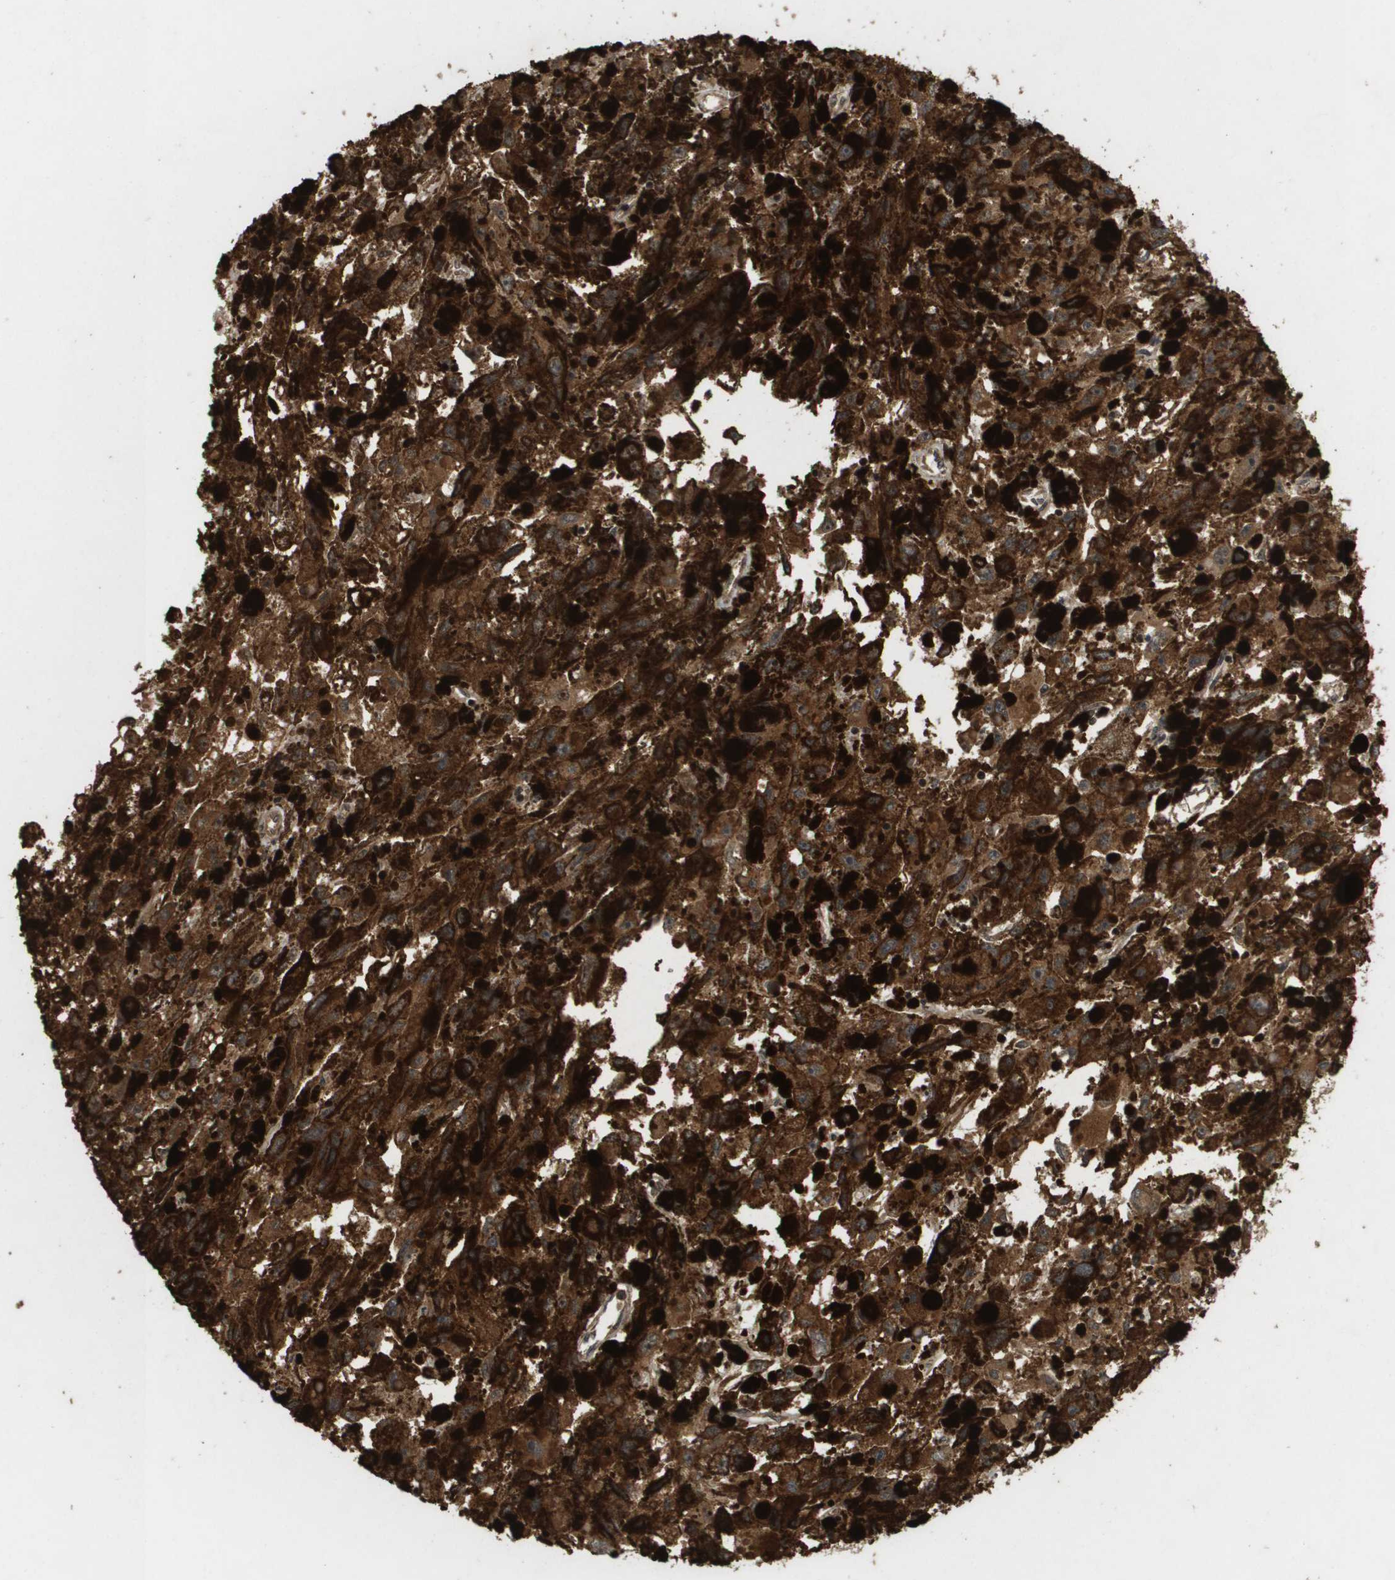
{"staining": {"intensity": "strong", "quantity": ">75%", "location": "cytoplasmic/membranous,nuclear"}, "tissue": "melanoma", "cell_type": "Tumor cells", "image_type": "cancer", "snomed": [{"axis": "morphology", "description": "Malignant melanoma, NOS"}, {"axis": "topography", "description": "Skin"}], "caption": "This photomicrograph demonstrates immunohistochemistry (IHC) staining of human malignant melanoma, with high strong cytoplasmic/membranous and nuclear expression in approximately >75% of tumor cells.", "gene": "KIF11", "patient": {"sex": "female", "age": 104}}